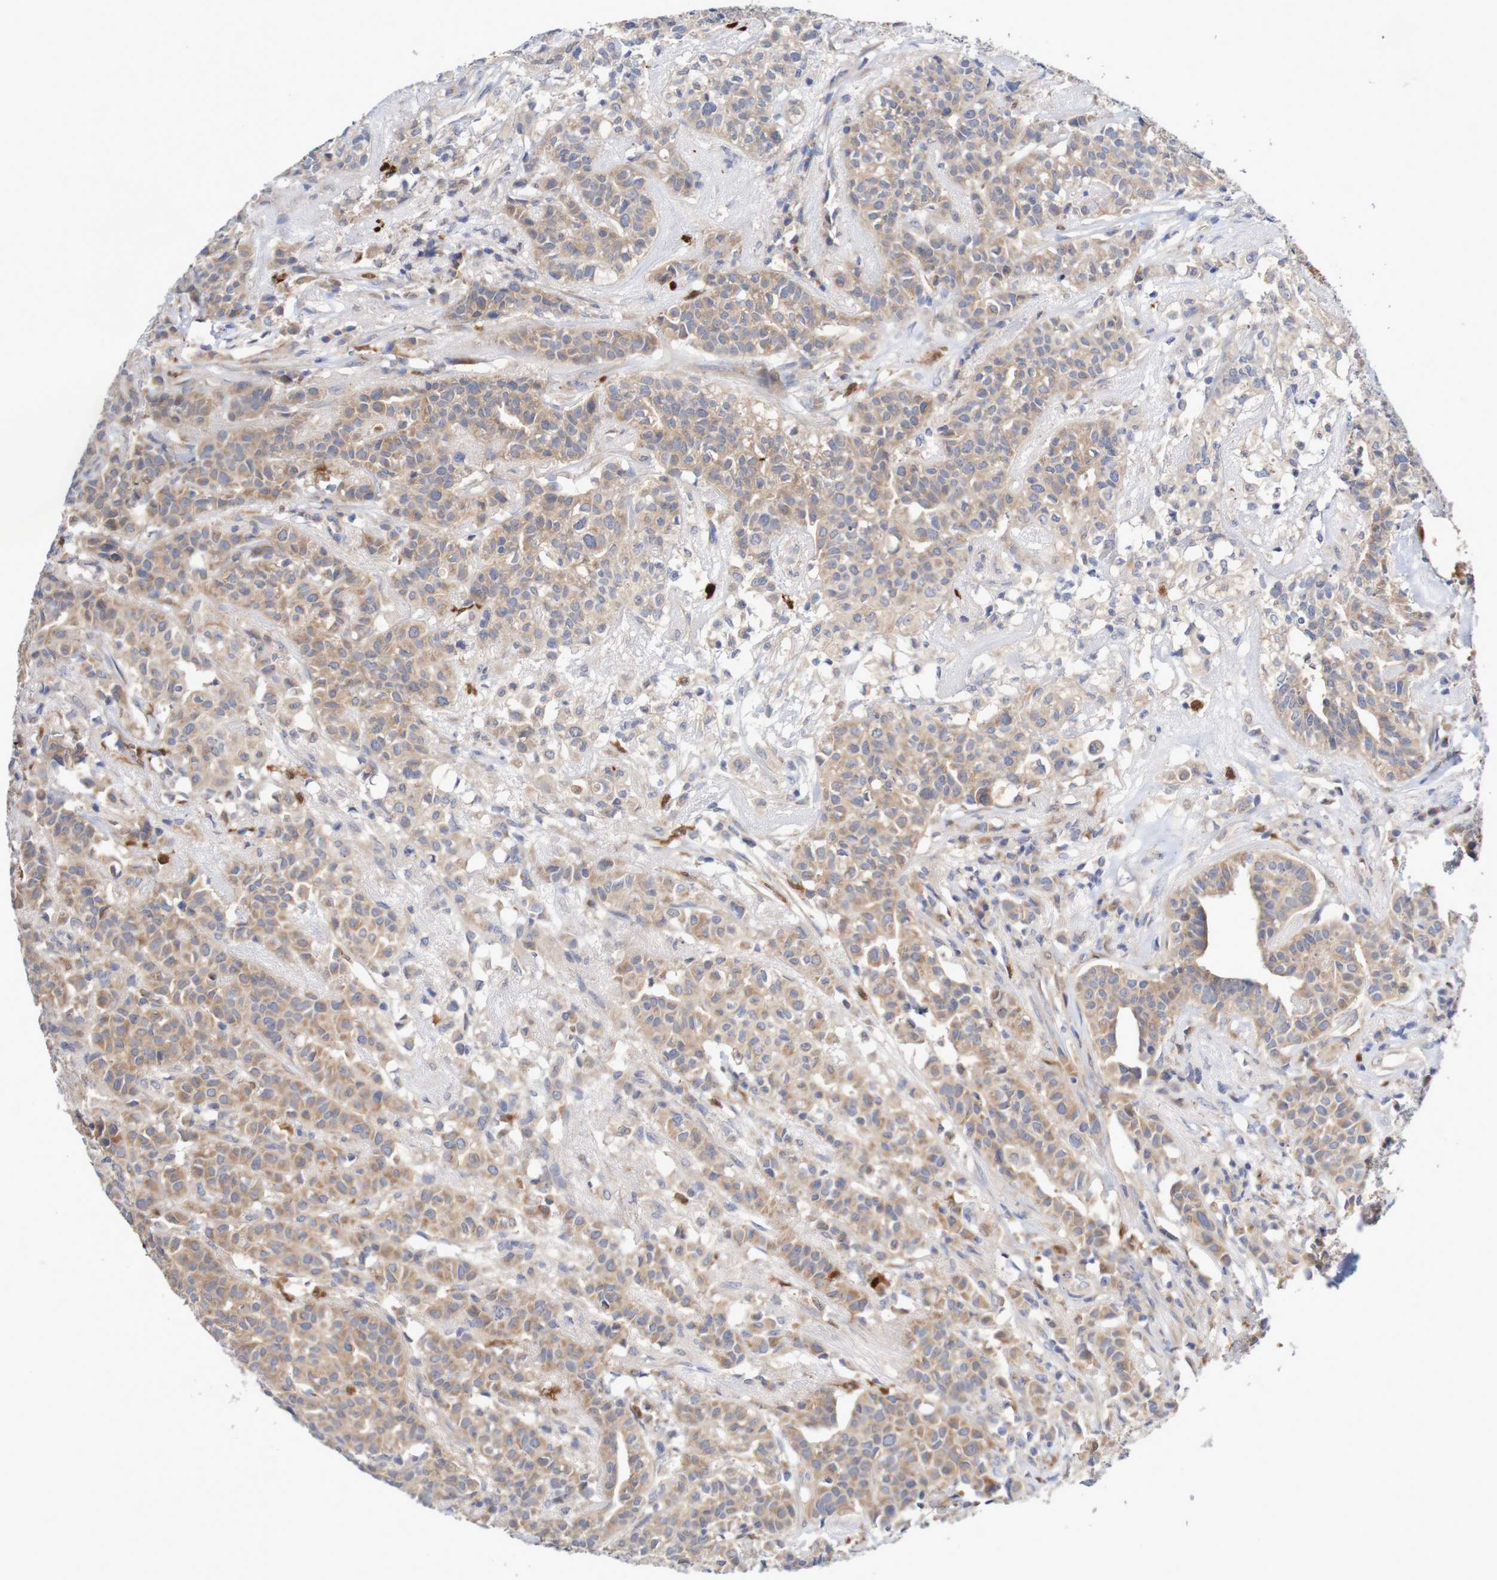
{"staining": {"intensity": "weak", "quantity": ">75%", "location": "cytoplasmic/membranous"}, "tissue": "head and neck cancer", "cell_type": "Tumor cells", "image_type": "cancer", "snomed": [{"axis": "morphology", "description": "Adenocarcinoma, NOS"}, {"axis": "topography", "description": "Salivary gland"}, {"axis": "topography", "description": "Head-Neck"}], "caption": "A low amount of weak cytoplasmic/membranous staining is identified in about >75% of tumor cells in head and neck adenocarcinoma tissue.", "gene": "PARP4", "patient": {"sex": "female", "age": 65}}